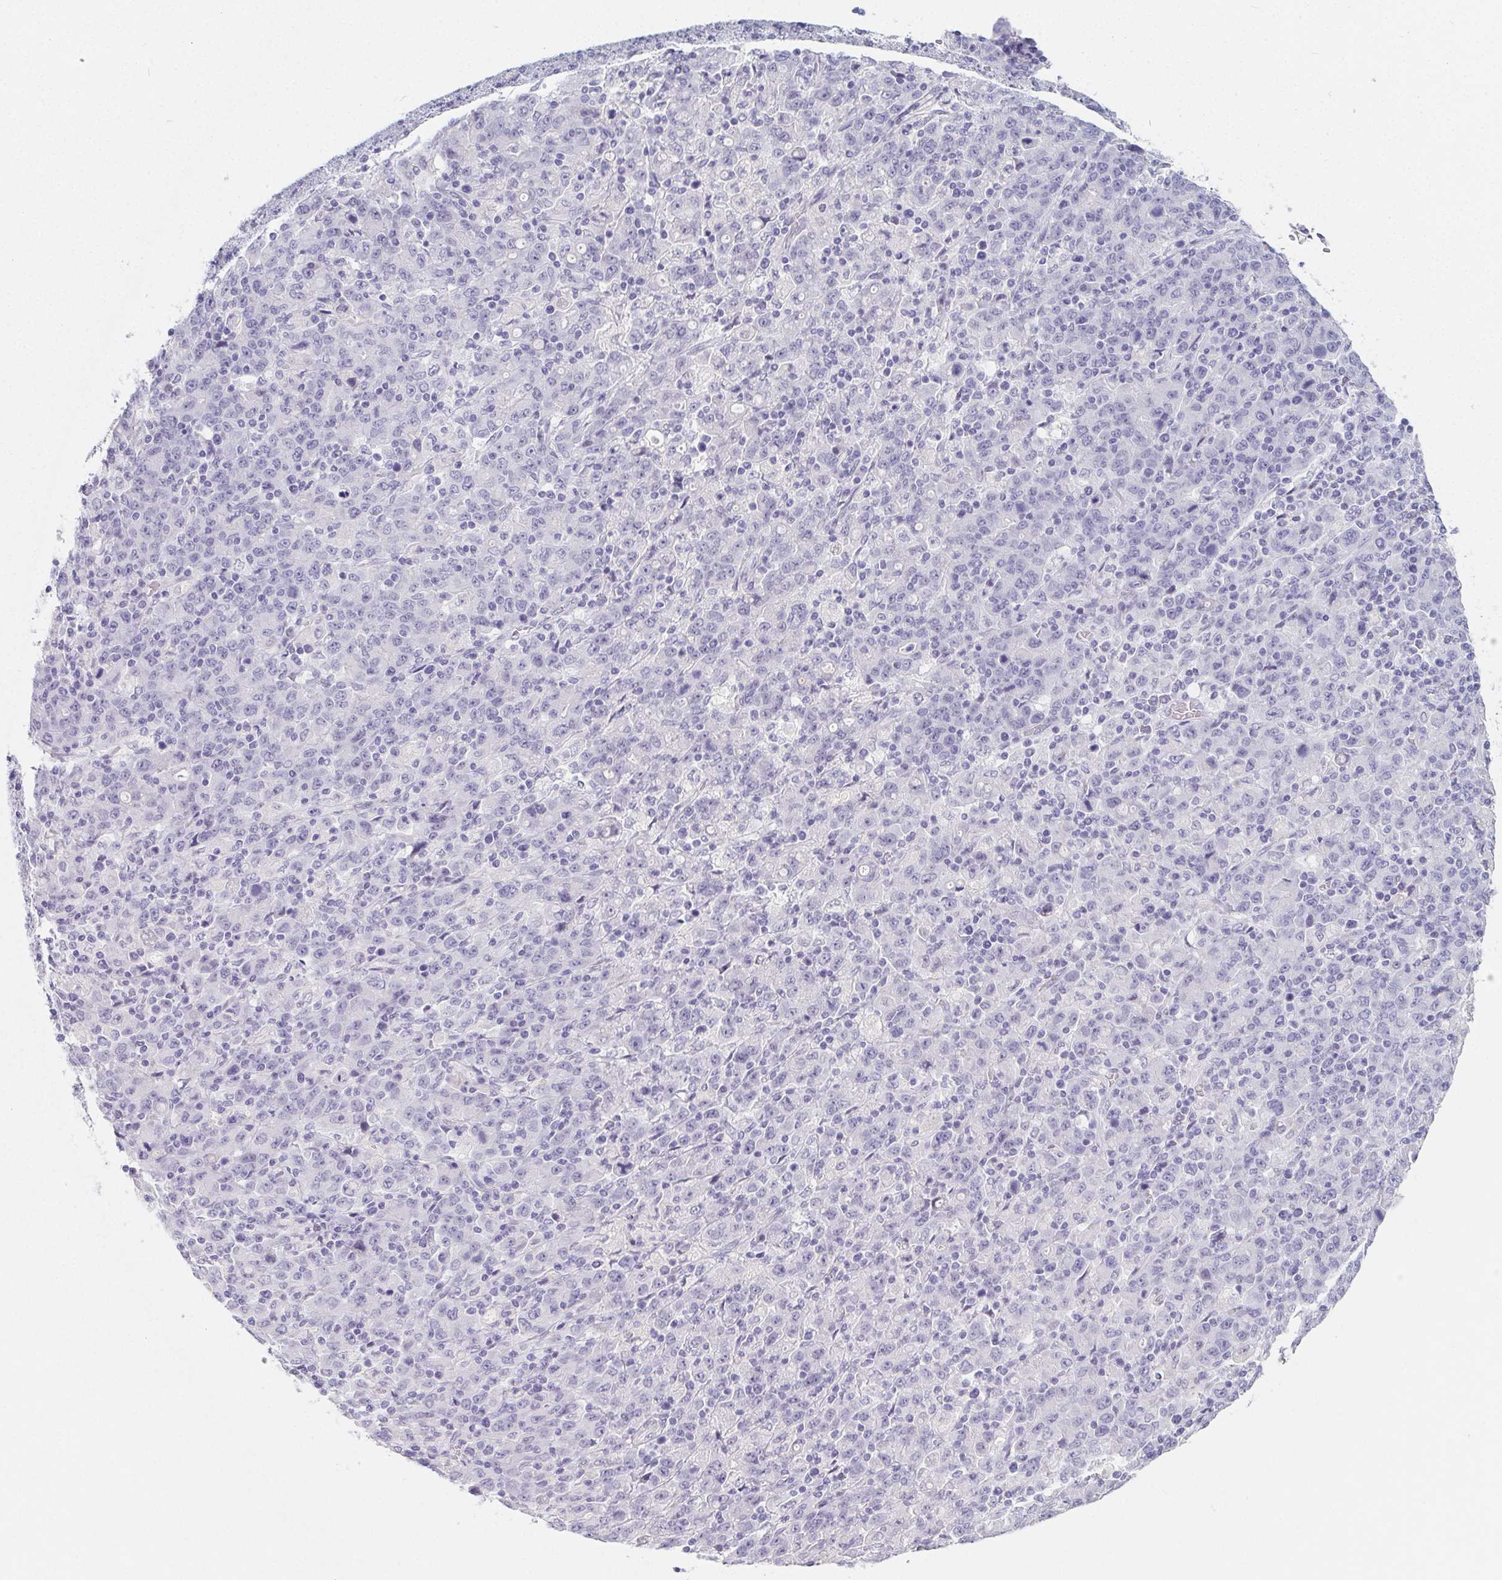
{"staining": {"intensity": "negative", "quantity": "none", "location": "none"}, "tissue": "stomach cancer", "cell_type": "Tumor cells", "image_type": "cancer", "snomed": [{"axis": "morphology", "description": "Adenocarcinoma, NOS"}, {"axis": "topography", "description": "Stomach, upper"}], "caption": "There is no significant expression in tumor cells of stomach cancer.", "gene": "GLIPR1L1", "patient": {"sex": "male", "age": 69}}